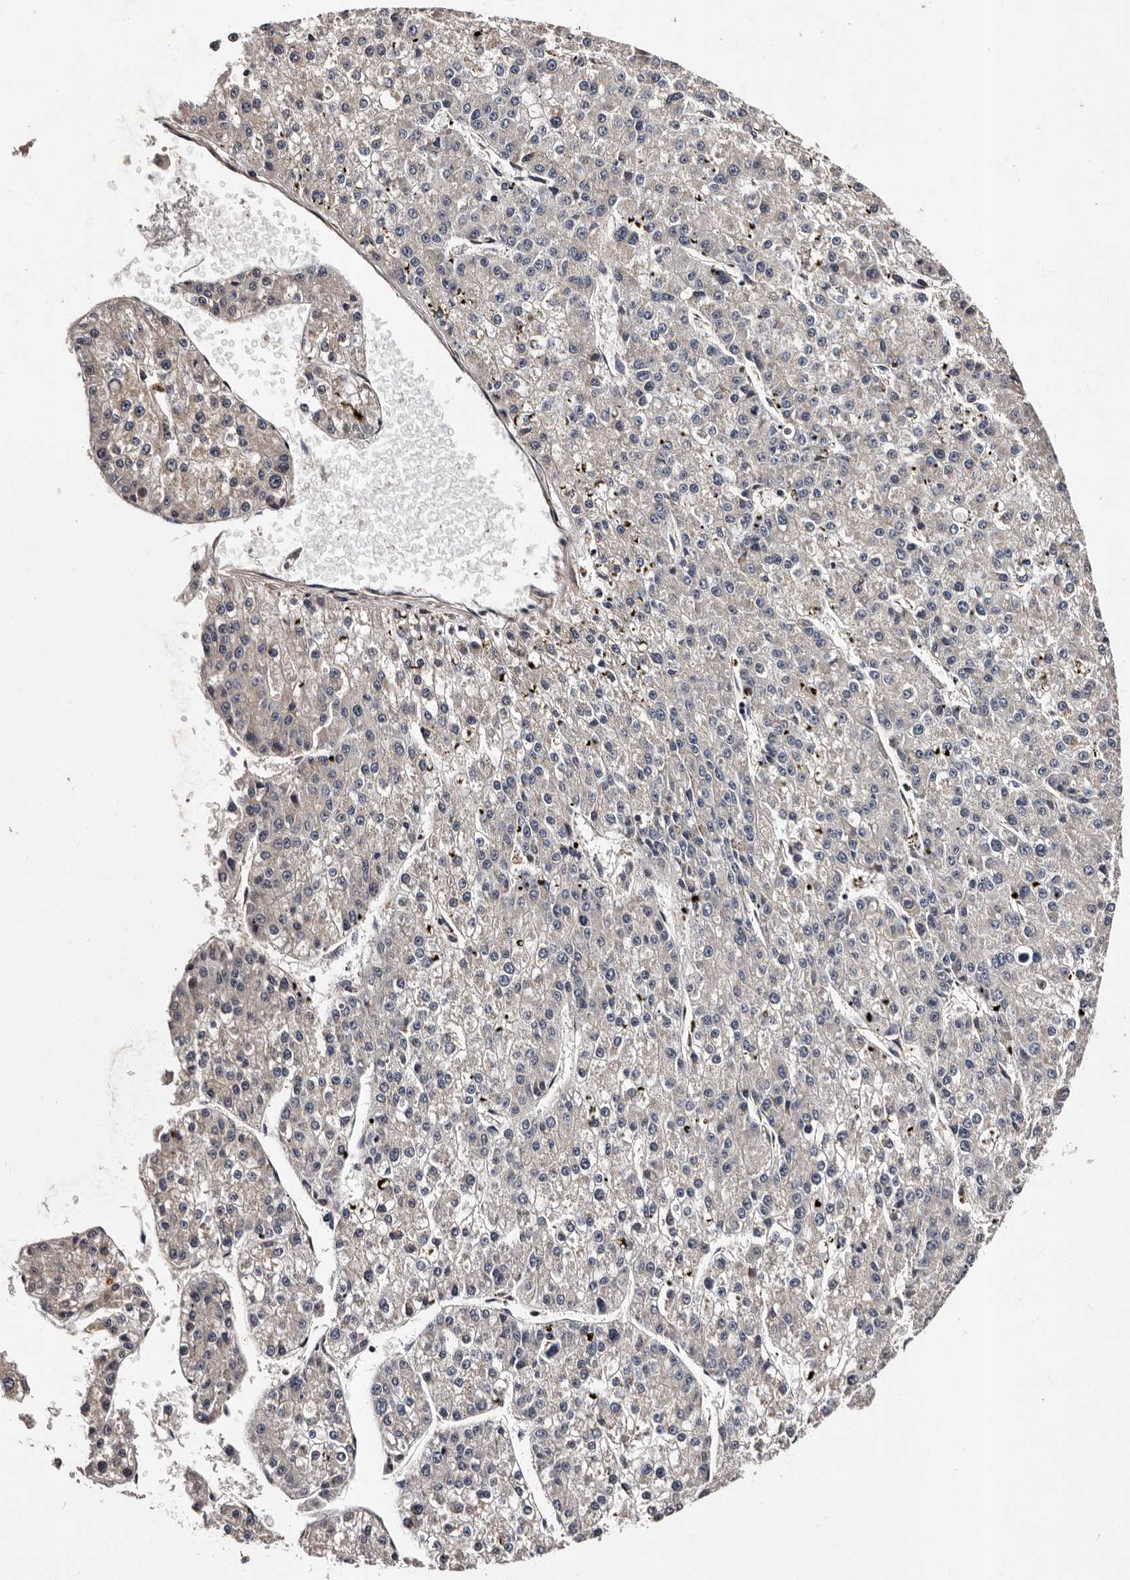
{"staining": {"intensity": "negative", "quantity": "none", "location": "none"}, "tissue": "liver cancer", "cell_type": "Tumor cells", "image_type": "cancer", "snomed": [{"axis": "morphology", "description": "Carcinoma, Hepatocellular, NOS"}, {"axis": "topography", "description": "Liver"}], "caption": "This is an IHC histopathology image of human liver hepatocellular carcinoma. There is no staining in tumor cells.", "gene": "ADCK5", "patient": {"sex": "female", "age": 73}}